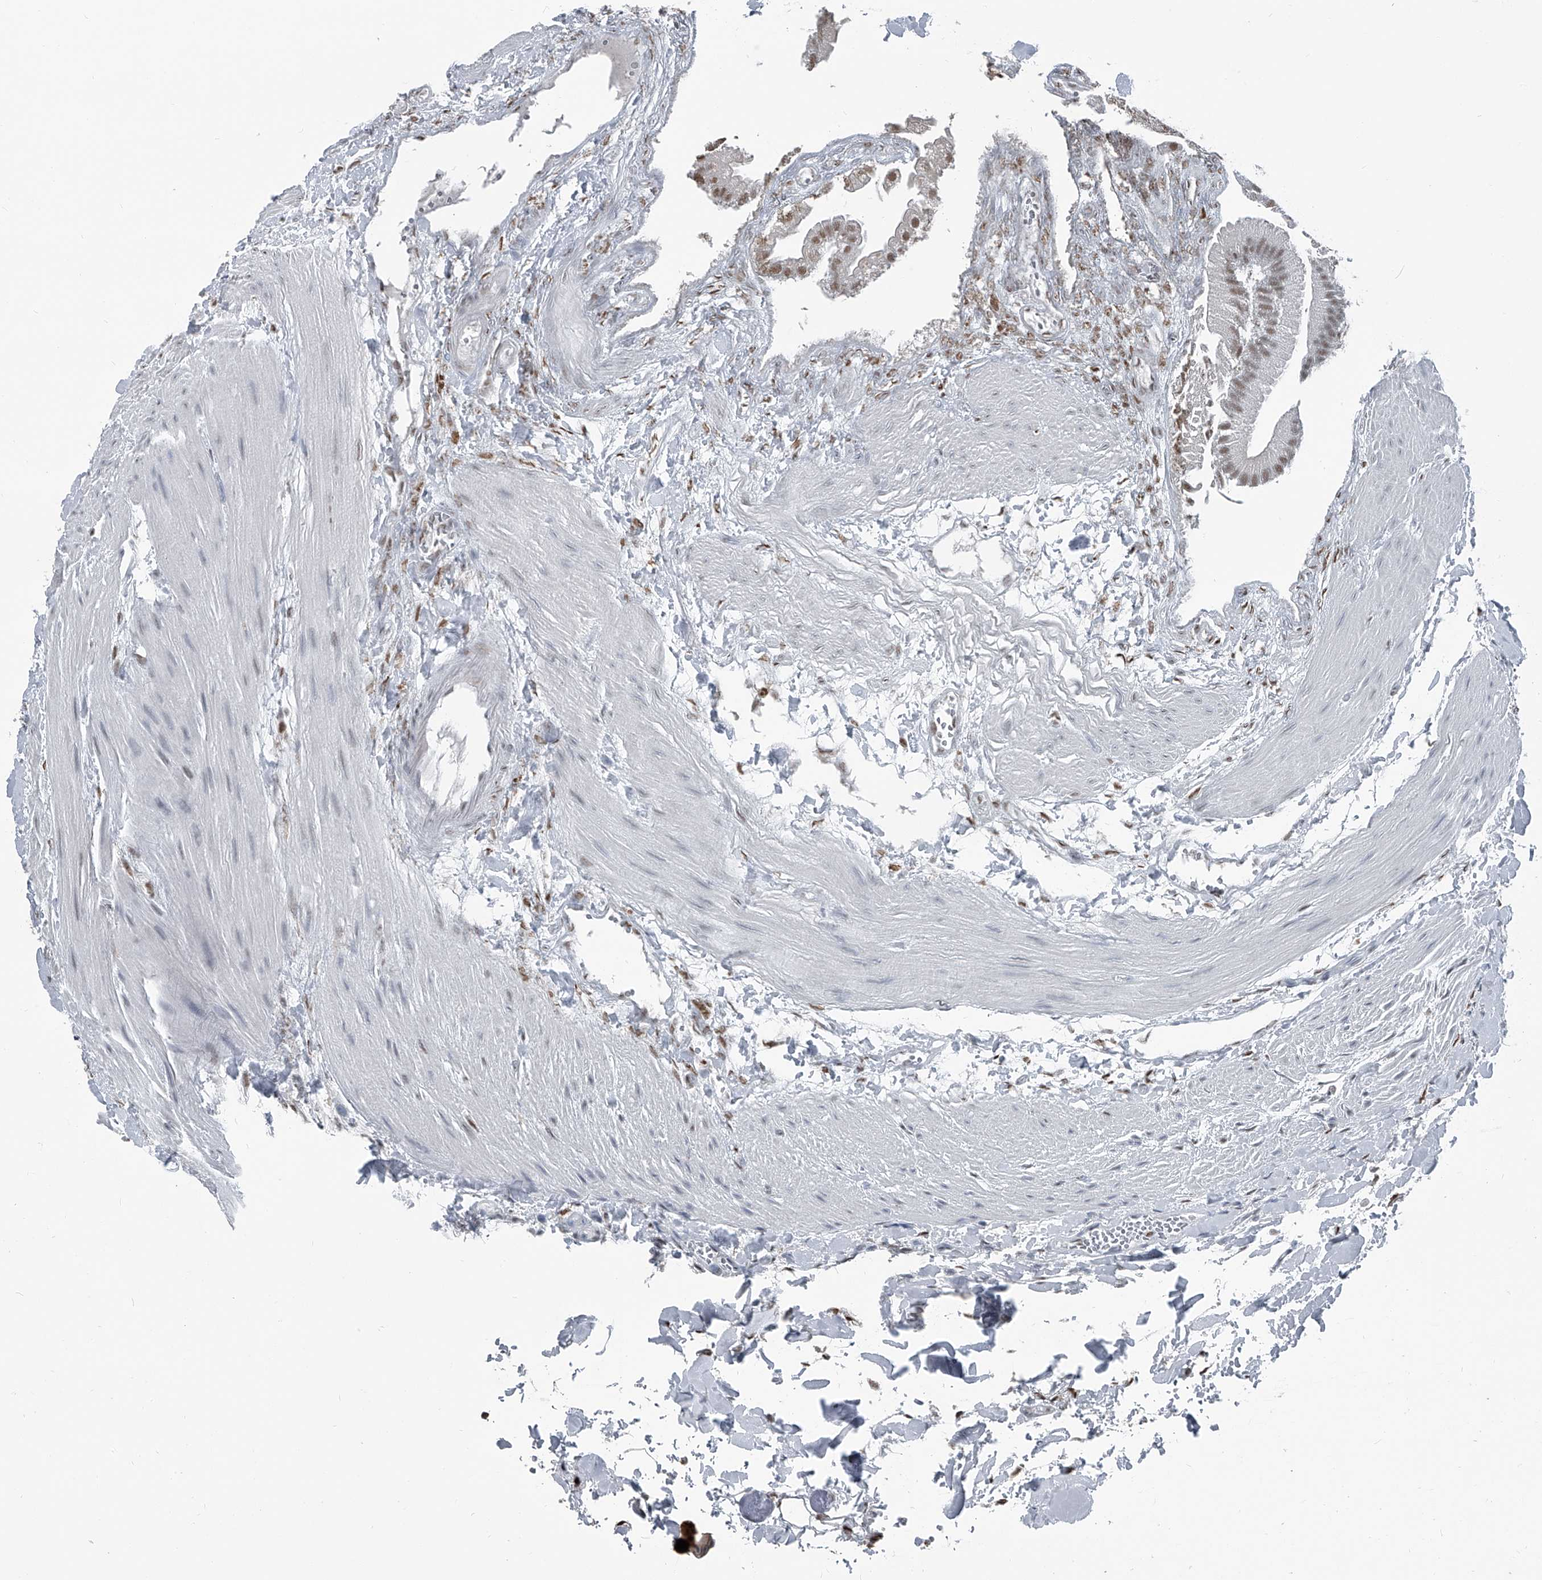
{"staining": {"intensity": "strong", "quantity": ">75%", "location": "cytoplasmic/membranous,nuclear"}, "tissue": "gallbladder", "cell_type": "Glandular cells", "image_type": "normal", "snomed": [{"axis": "morphology", "description": "Normal tissue, NOS"}, {"axis": "topography", "description": "Gallbladder"}], "caption": "Gallbladder stained with immunohistochemistry shows strong cytoplasmic/membranous,nuclear positivity in about >75% of glandular cells.", "gene": "FKBP5", "patient": {"sex": "male", "age": 55}}